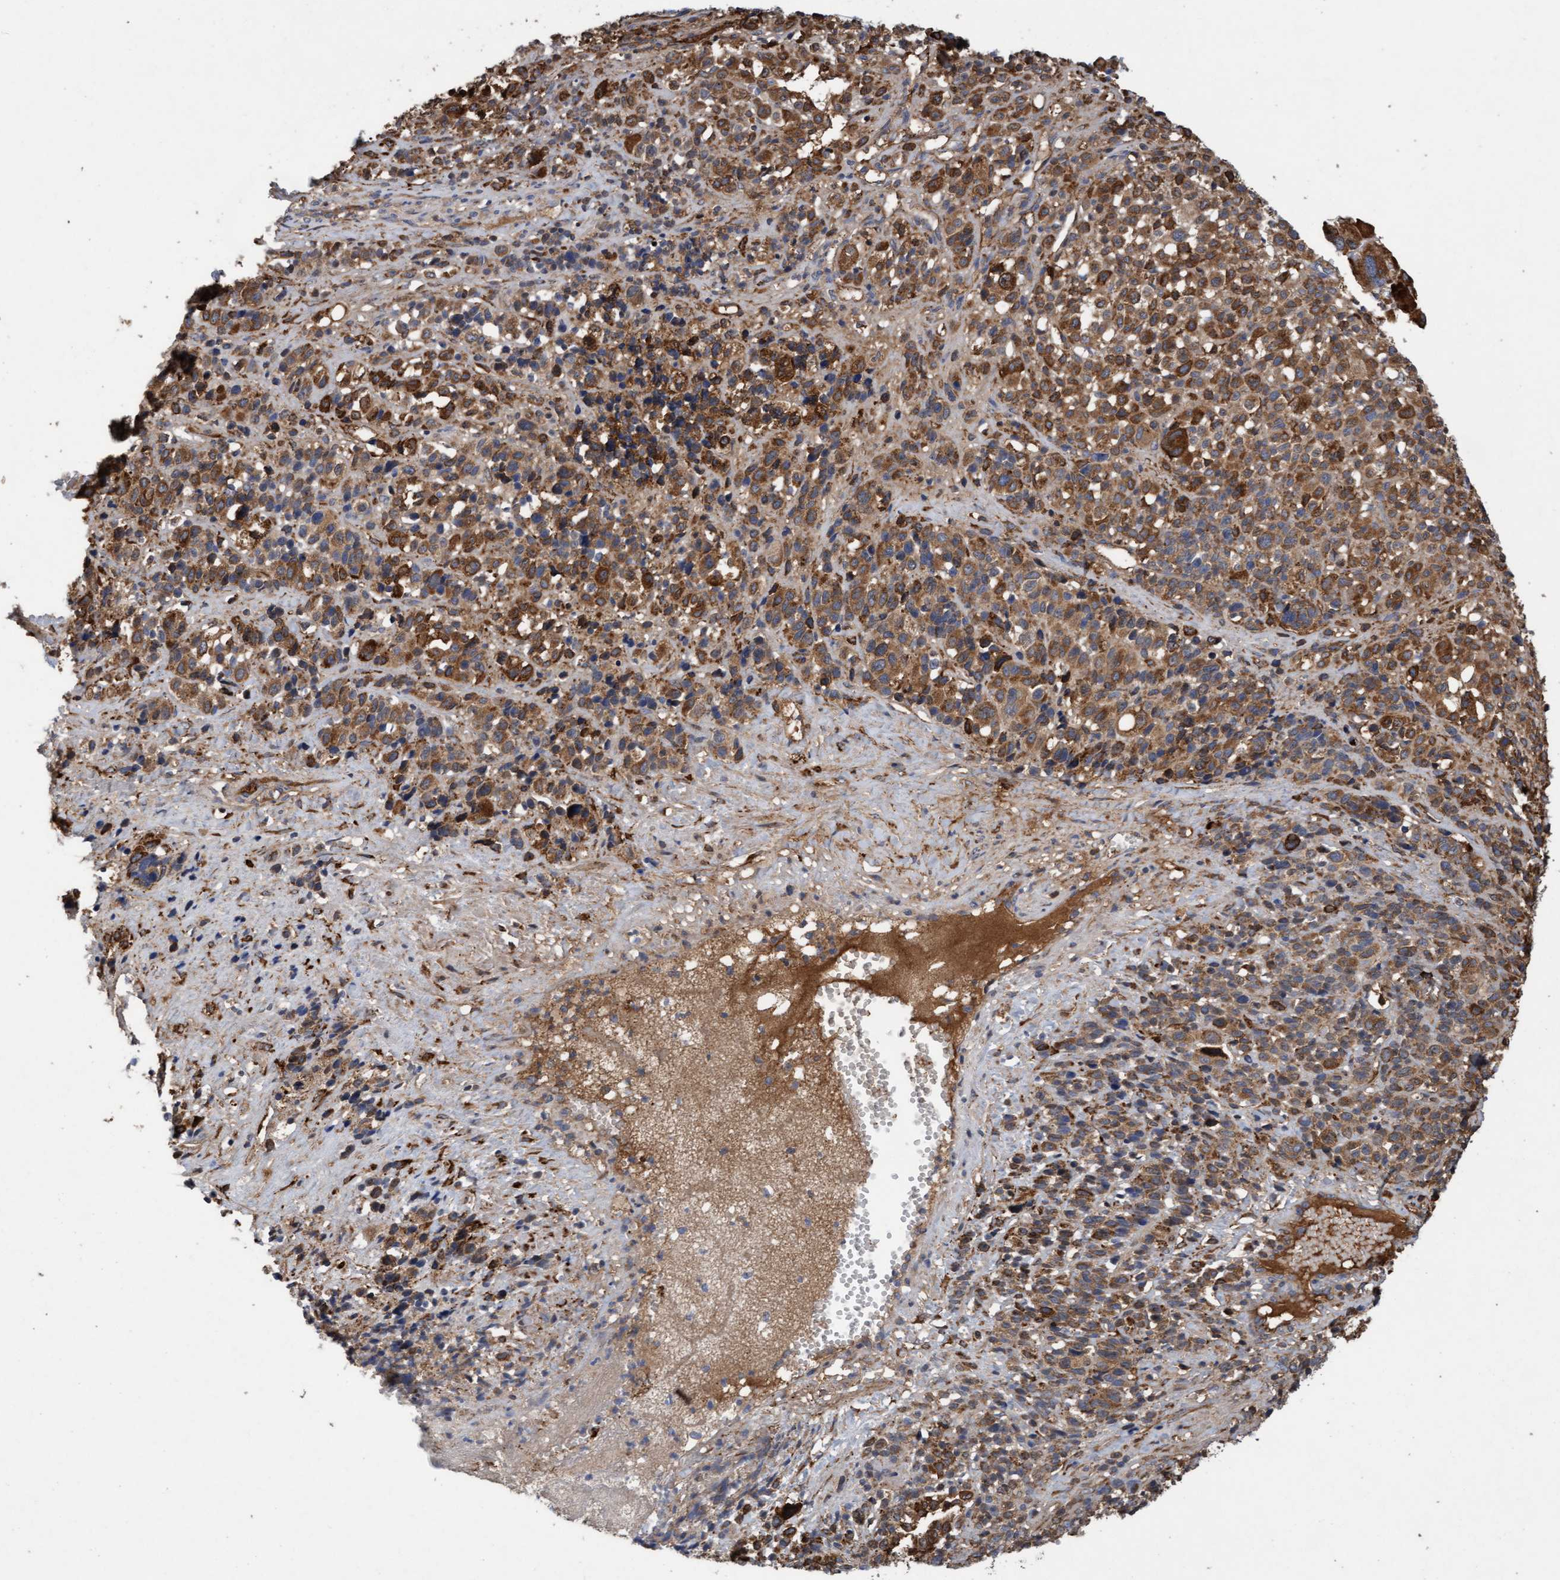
{"staining": {"intensity": "strong", "quantity": ">75%", "location": "cytoplasmic/membranous"}, "tissue": "melanoma", "cell_type": "Tumor cells", "image_type": "cancer", "snomed": [{"axis": "morphology", "description": "Malignant melanoma, Metastatic site"}, {"axis": "topography", "description": "Skin"}], "caption": "Approximately >75% of tumor cells in human malignant melanoma (metastatic site) display strong cytoplasmic/membranous protein expression as visualized by brown immunohistochemical staining.", "gene": "DDHD2", "patient": {"sex": "female", "age": 74}}